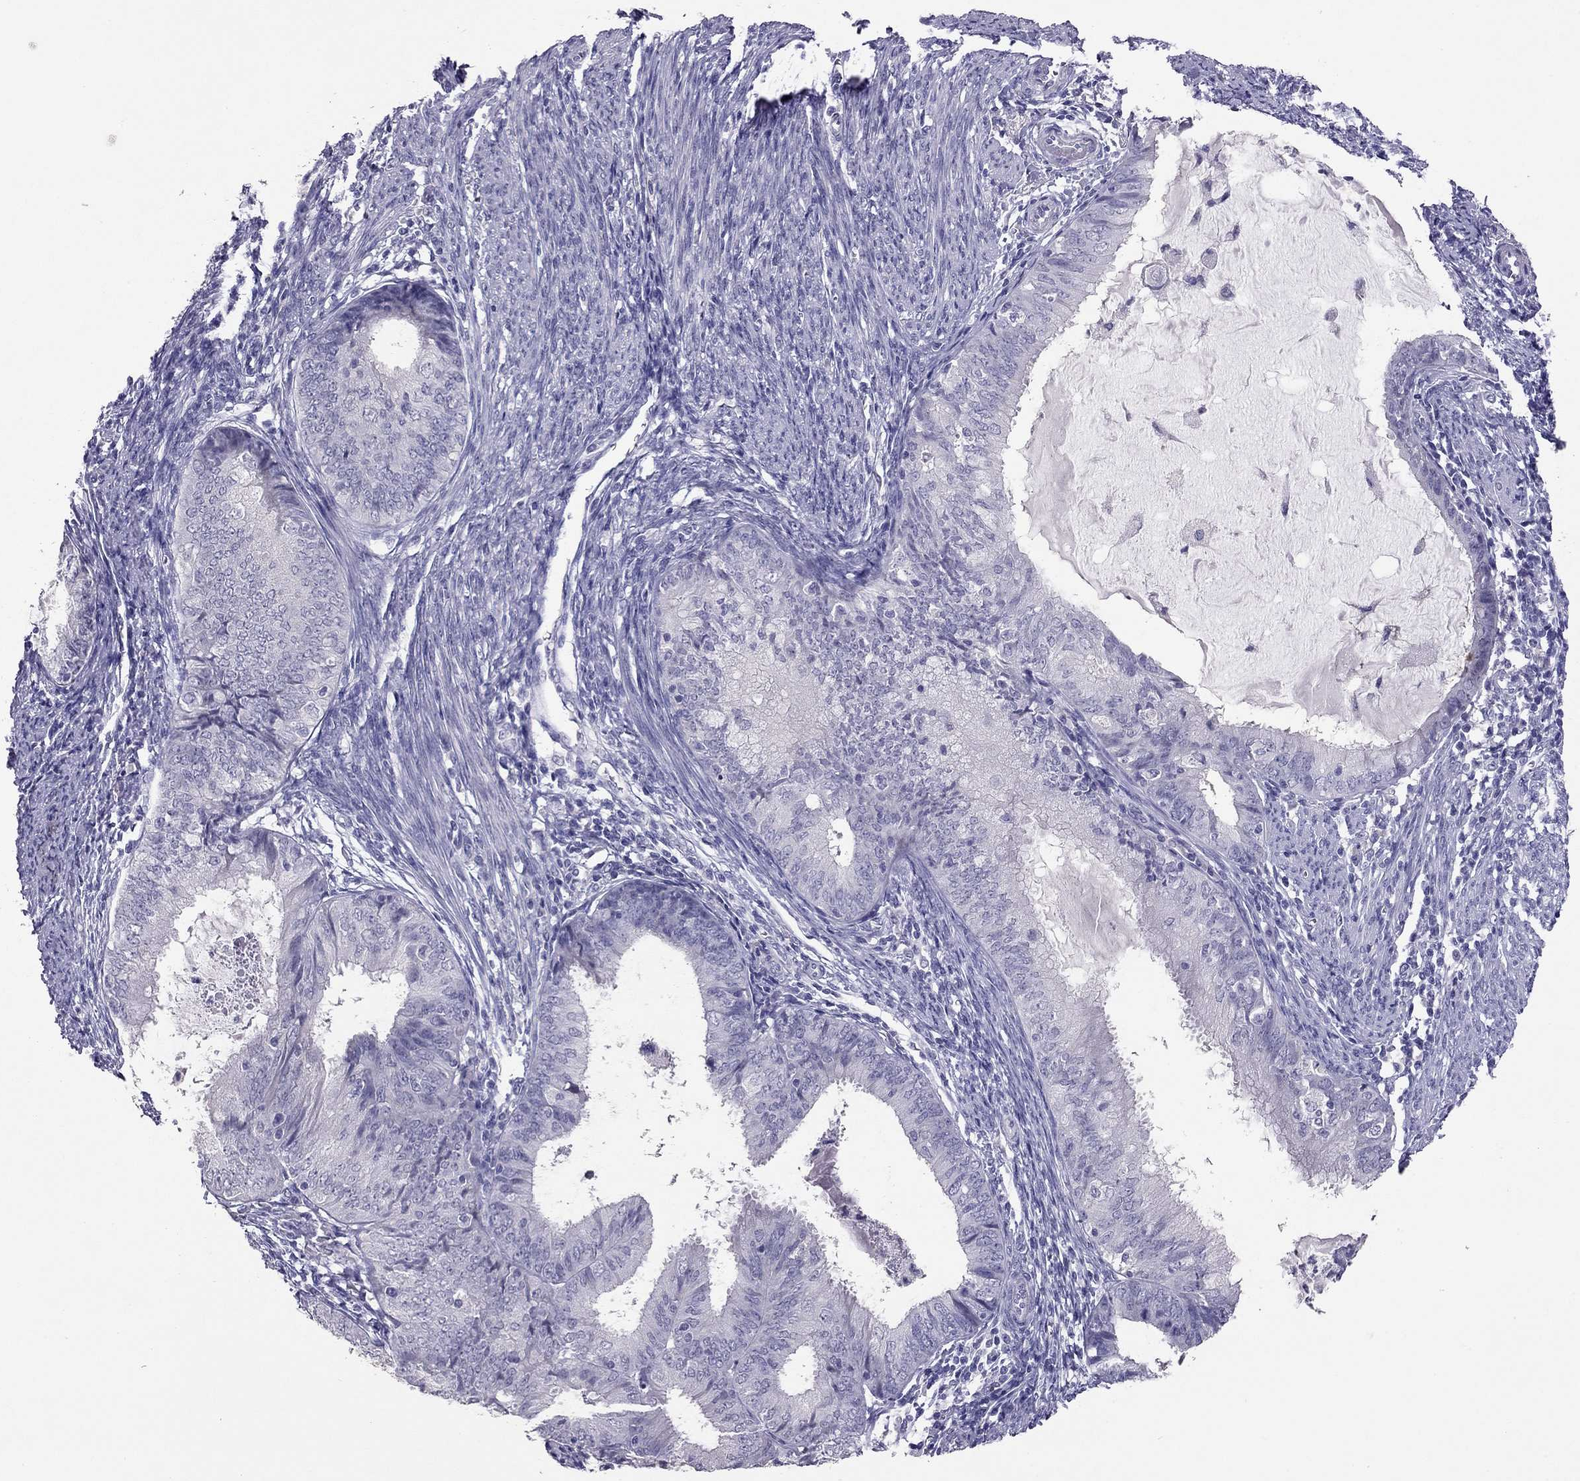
{"staining": {"intensity": "negative", "quantity": "none", "location": "none"}, "tissue": "endometrial cancer", "cell_type": "Tumor cells", "image_type": "cancer", "snomed": [{"axis": "morphology", "description": "Adenocarcinoma, NOS"}, {"axis": "topography", "description": "Endometrium"}], "caption": "Tumor cells are negative for brown protein staining in endometrial cancer (adenocarcinoma). (DAB (3,3'-diaminobenzidine) immunohistochemistry (IHC) with hematoxylin counter stain).", "gene": "RHO", "patient": {"sex": "female", "age": 57}}